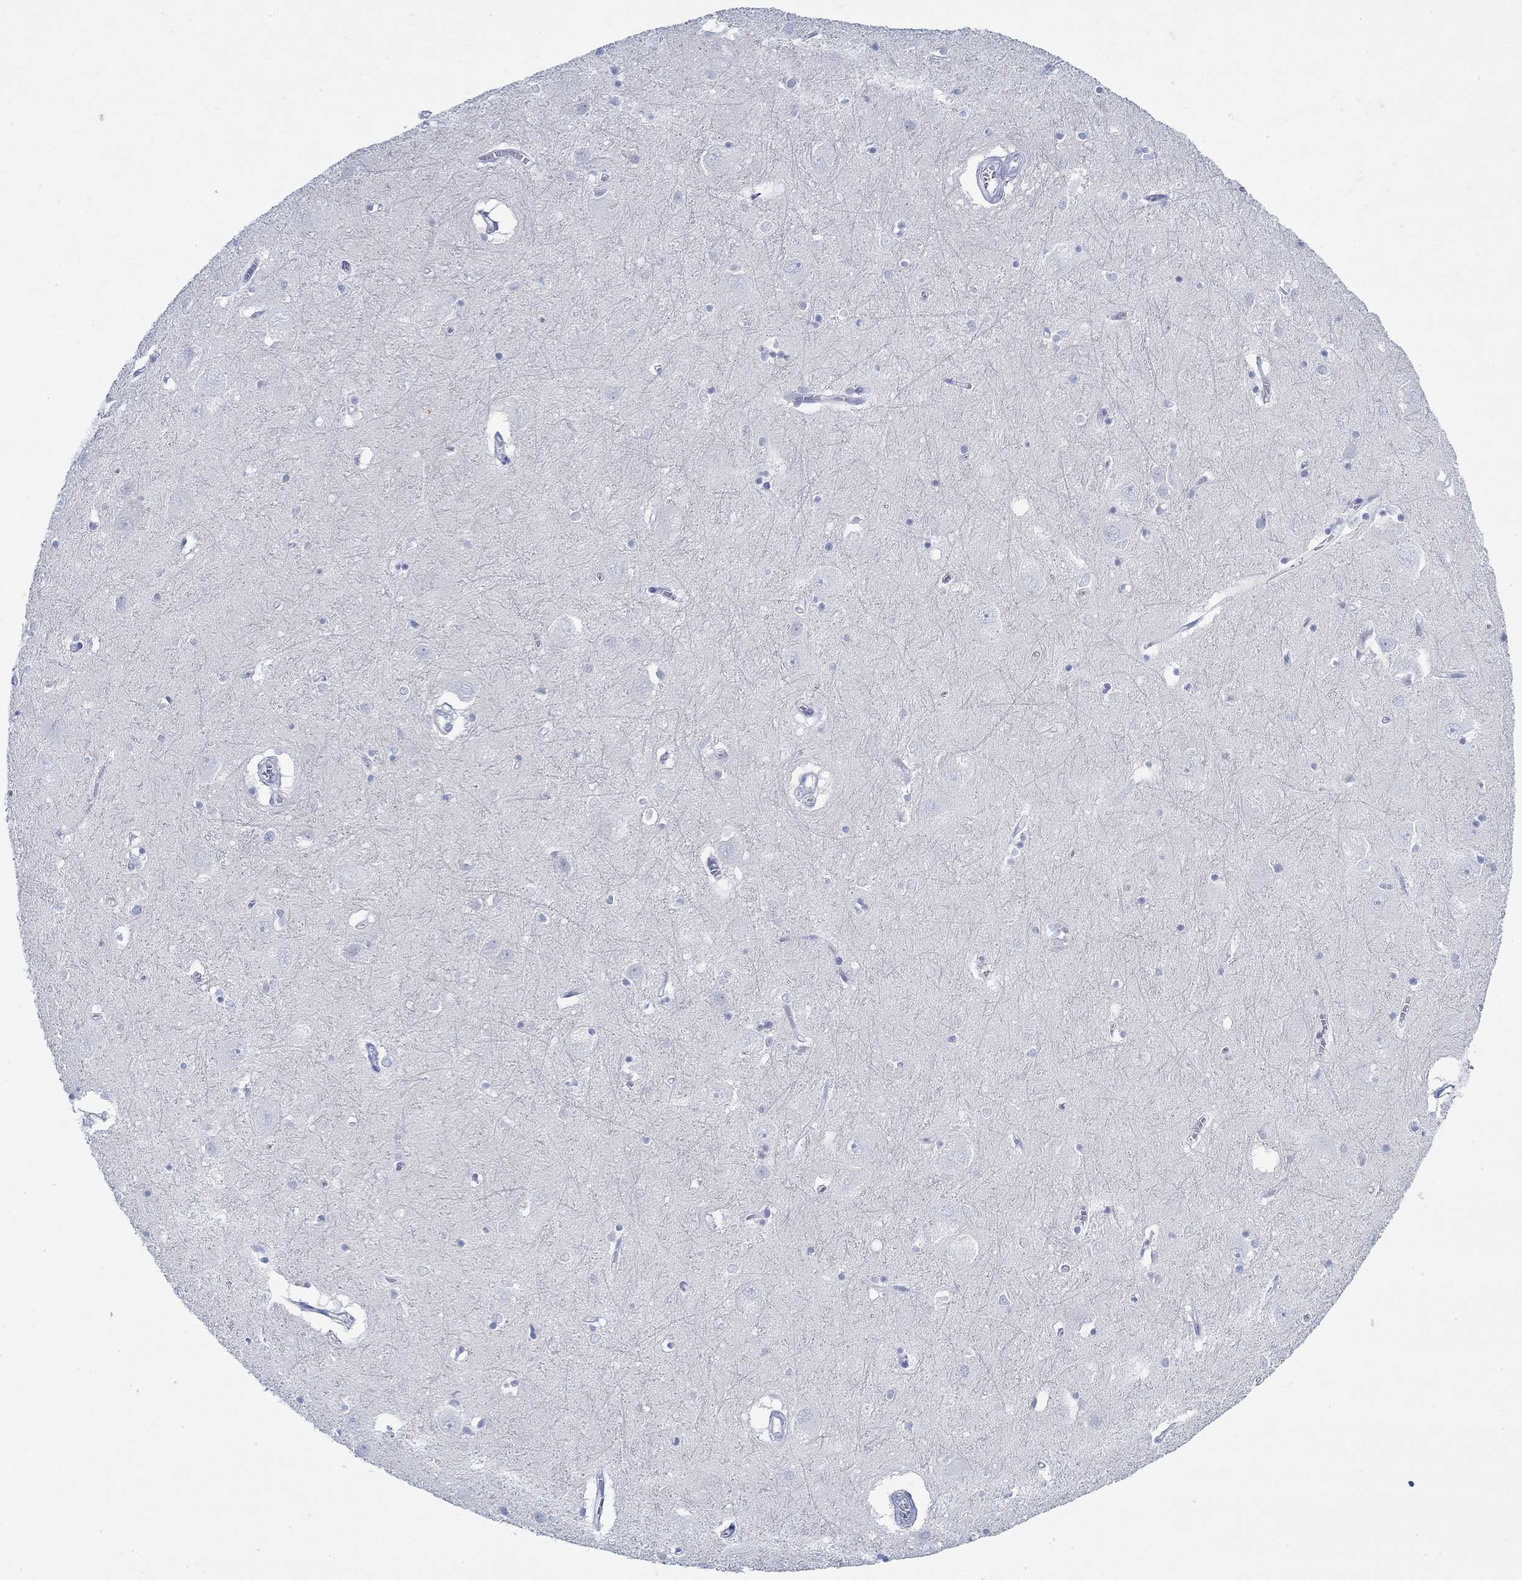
{"staining": {"intensity": "negative", "quantity": "none", "location": "none"}, "tissue": "caudate", "cell_type": "Glial cells", "image_type": "normal", "snomed": [{"axis": "morphology", "description": "Normal tissue, NOS"}, {"axis": "topography", "description": "Lateral ventricle wall"}], "caption": "IHC histopathology image of normal caudate: caudate stained with DAB exhibits no significant protein staining in glial cells.", "gene": "PAX9", "patient": {"sex": "male", "age": 54}}